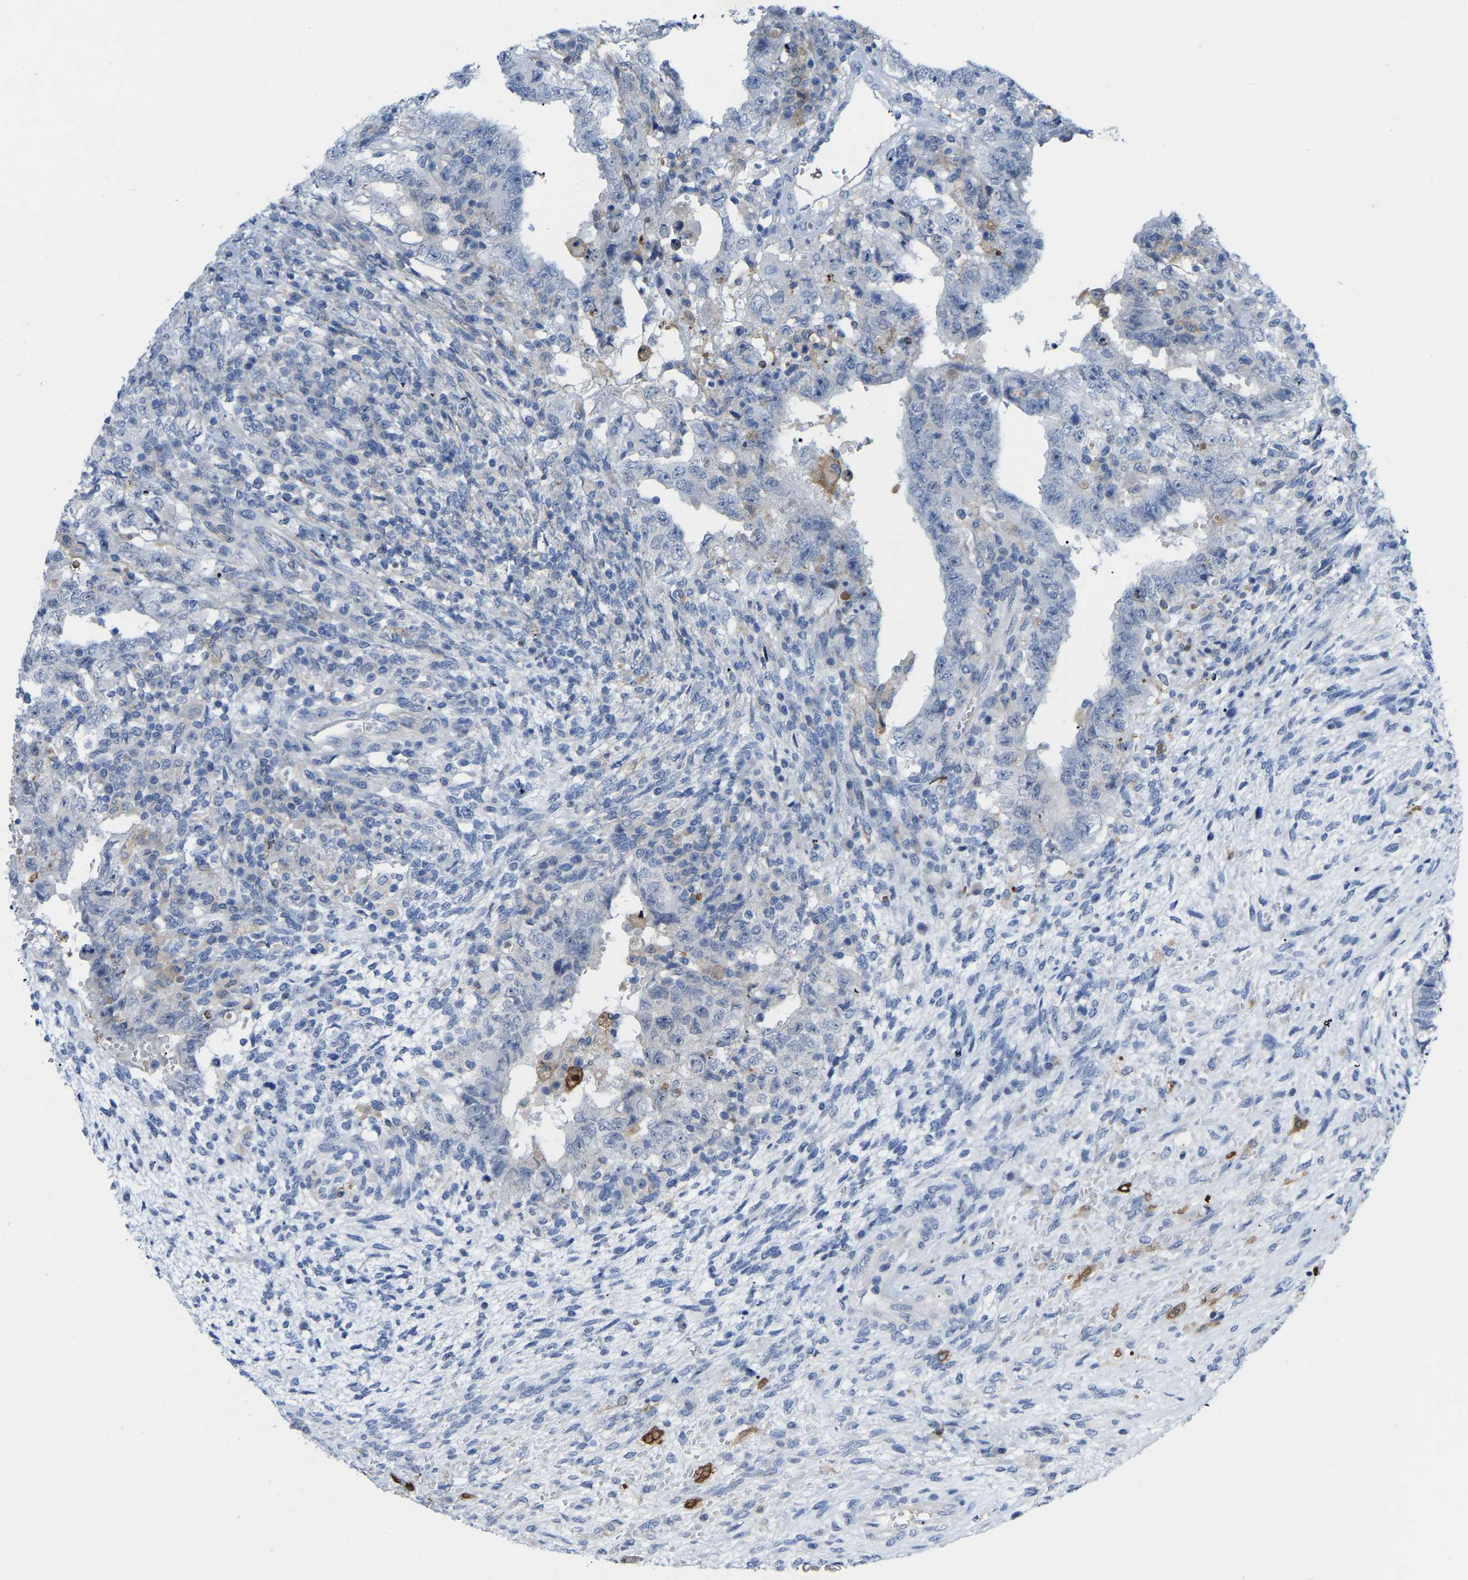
{"staining": {"intensity": "negative", "quantity": "none", "location": "none"}, "tissue": "testis cancer", "cell_type": "Tumor cells", "image_type": "cancer", "snomed": [{"axis": "morphology", "description": "Carcinoma, Embryonal, NOS"}, {"axis": "topography", "description": "Testis"}], "caption": "Testis cancer was stained to show a protein in brown. There is no significant positivity in tumor cells.", "gene": "ABTB2", "patient": {"sex": "male", "age": 26}}